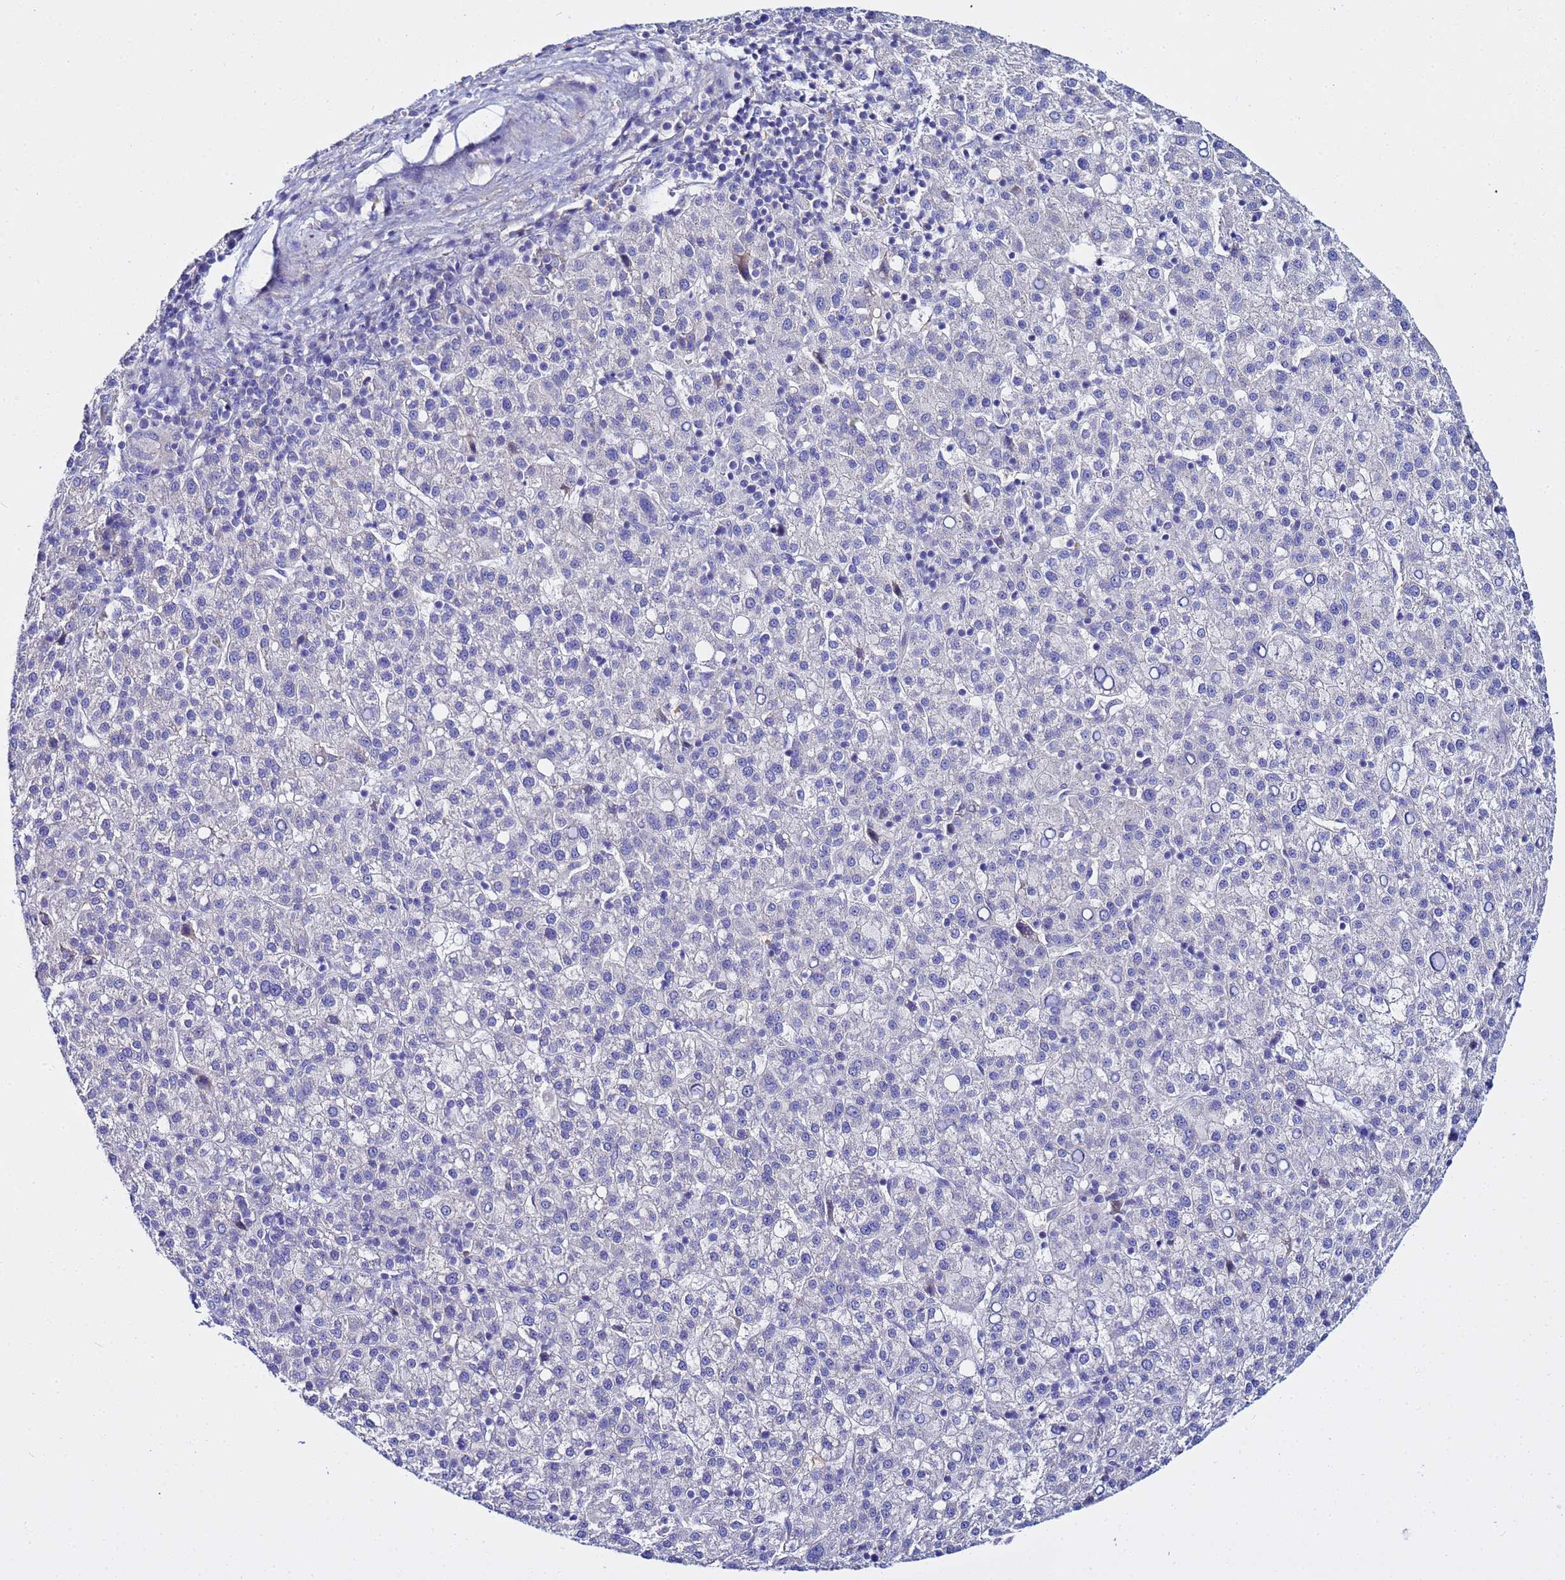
{"staining": {"intensity": "negative", "quantity": "none", "location": "none"}, "tissue": "liver cancer", "cell_type": "Tumor cells", "image_type": "cancer", "snomed": [{"axis": "morphology", "description": "Carcinoma, Hepatocellular, NOS"}, {"axis": "topography", "description": "Liver"}], "caption": "IHC photomicrograph of liver hepatocellular carcinoma stained for a protein (brown), which exhibits no expression in tumor cells.", "gene": "USP18", "patient": {"sex": "female", "age": 58}}